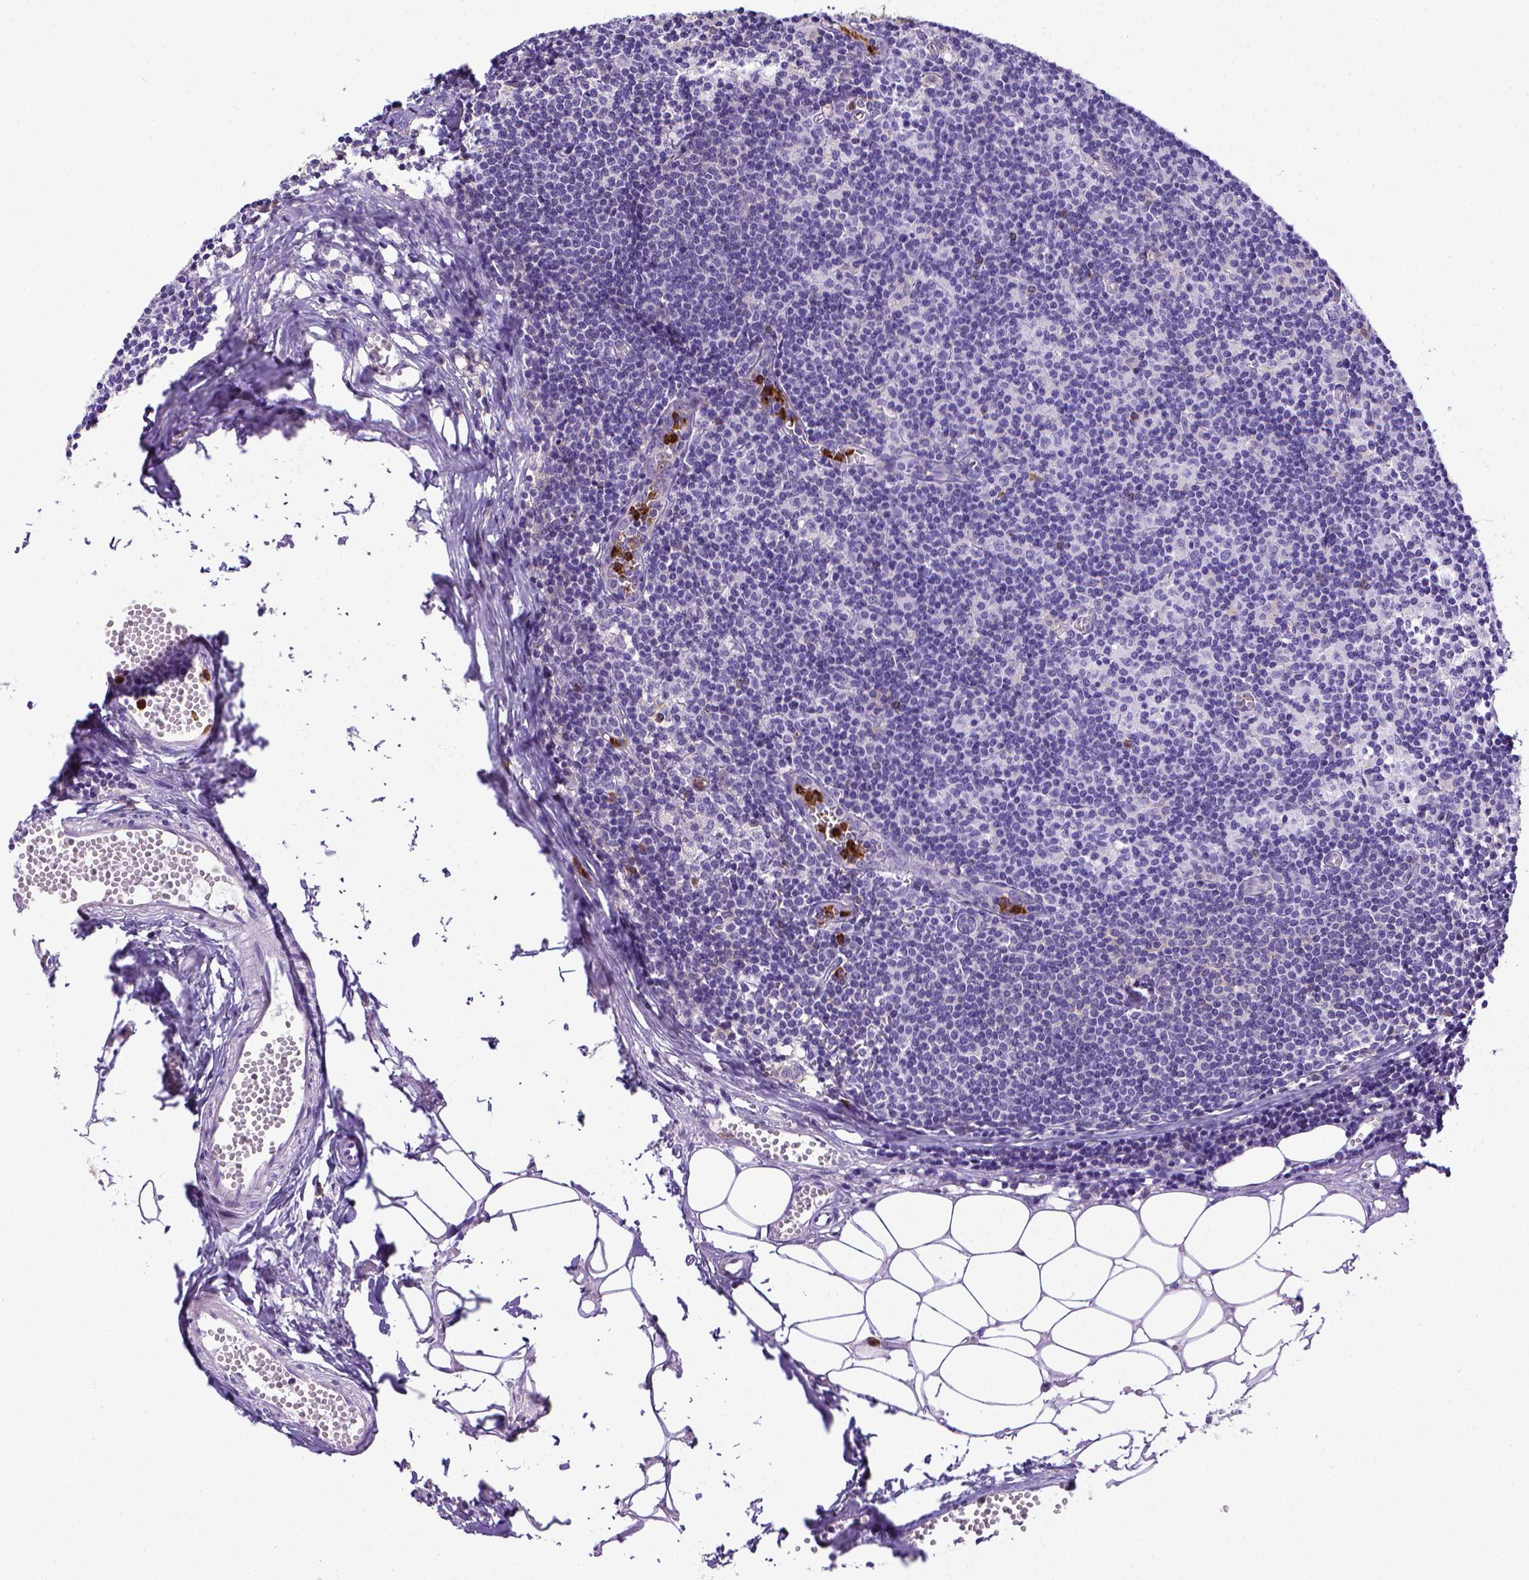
{"staining": {"intensity": "negative", "quantity": "none", "location": "none"}, "tissue": "lymph node", "cell_type": "Germinal center cells", "image_type": "normal", "snomed": [{"axis": "morphology", "description": "Normal tissue, NOS"}, {"axis": "topography", "description": "Lymph node"}], "caption": "This image is of normal lymph node stained with IHC to label a protein in brown with the nuclei are counter-stained blue. There is no positivity in germinal center cells.", "gene": "ITGAM", "patient": {"sex": "female", "age": 52}}